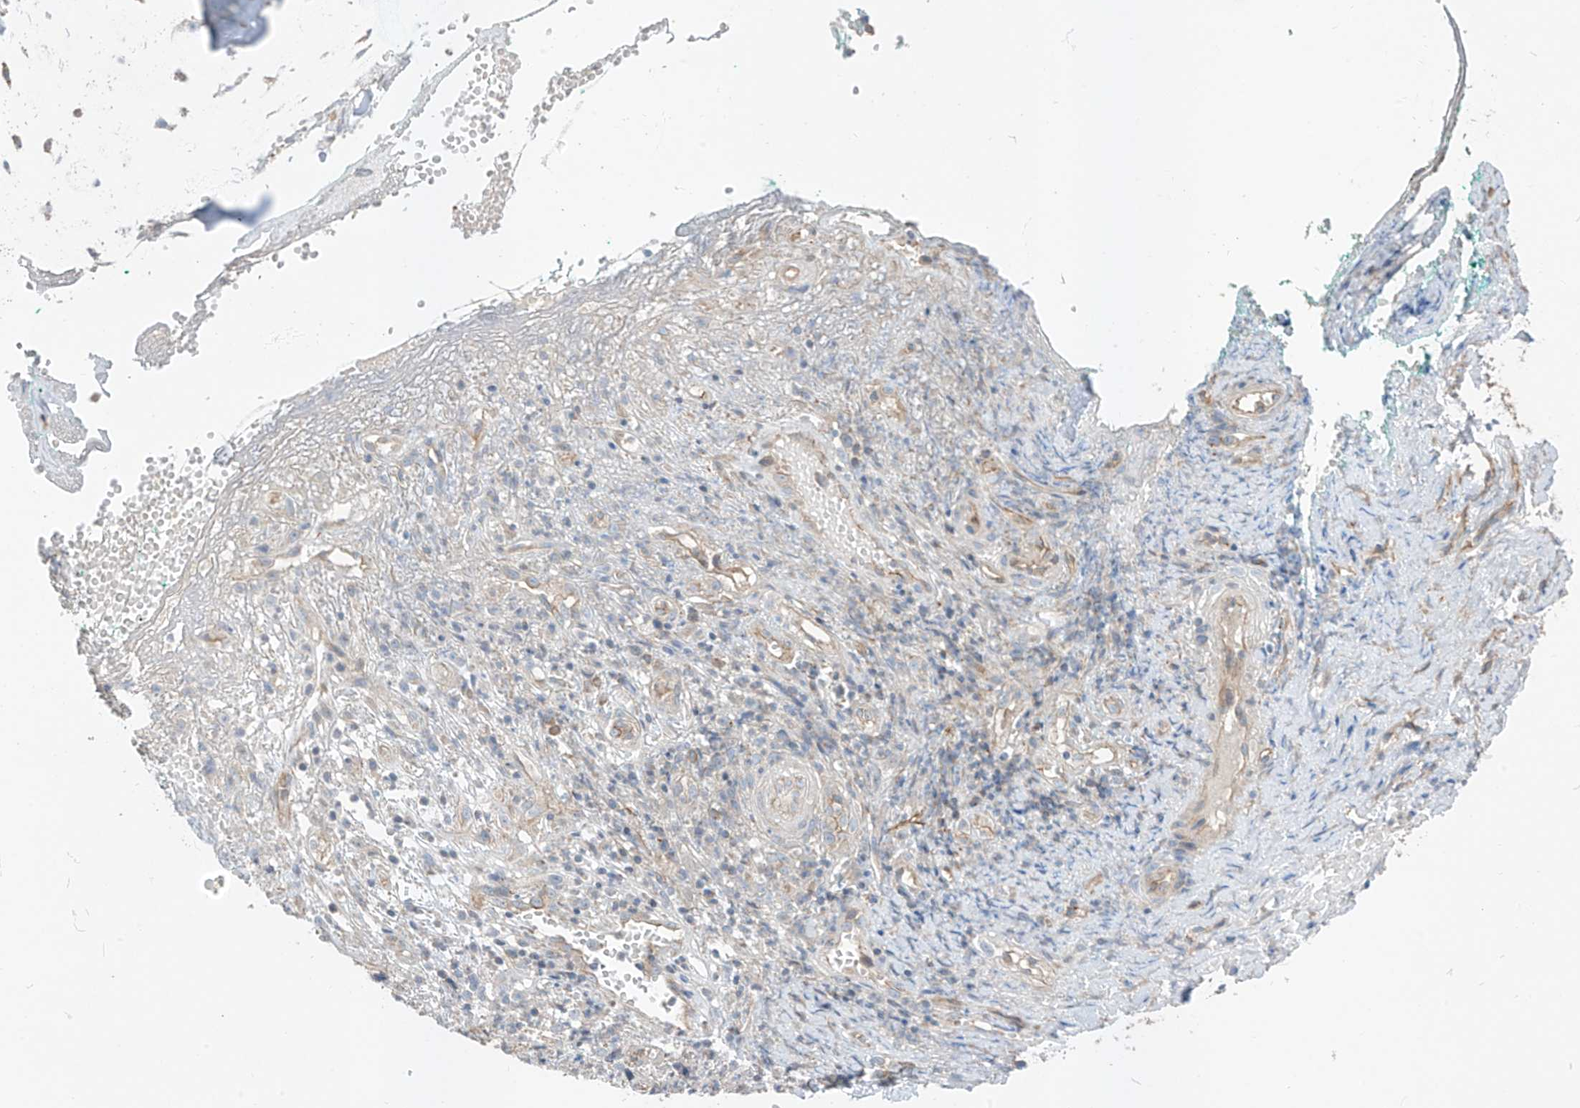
{"staining": {"intensity": "weak", "quantity": ">75%", "location": "cytoplasmic/membranous"}, "tissue": "adipose tissue", "cell_type": "Adipocytes", "image_type": "normal", "snomed": [{"axis": "morphology", "description": "Normal tissue, NOS"}, {"axis": "morphology", "description": "Basal cell carcinoma"}, {"axis": "topography", "description": "Cartilage tissue"}, {"axis": "topography", "description": "Nasopharynx"}, {"axis": "topography", "description": "Oral tissue"}], "caption": "An IHC histopathology image of unremarkable tissue is shown. Protein staining in brown highlights weak cytoplasmic/membranous positivity in adipose tissue within adipocytes.", "gene": "EPHX4", "patient": {"sex": "female", "age": 77}}